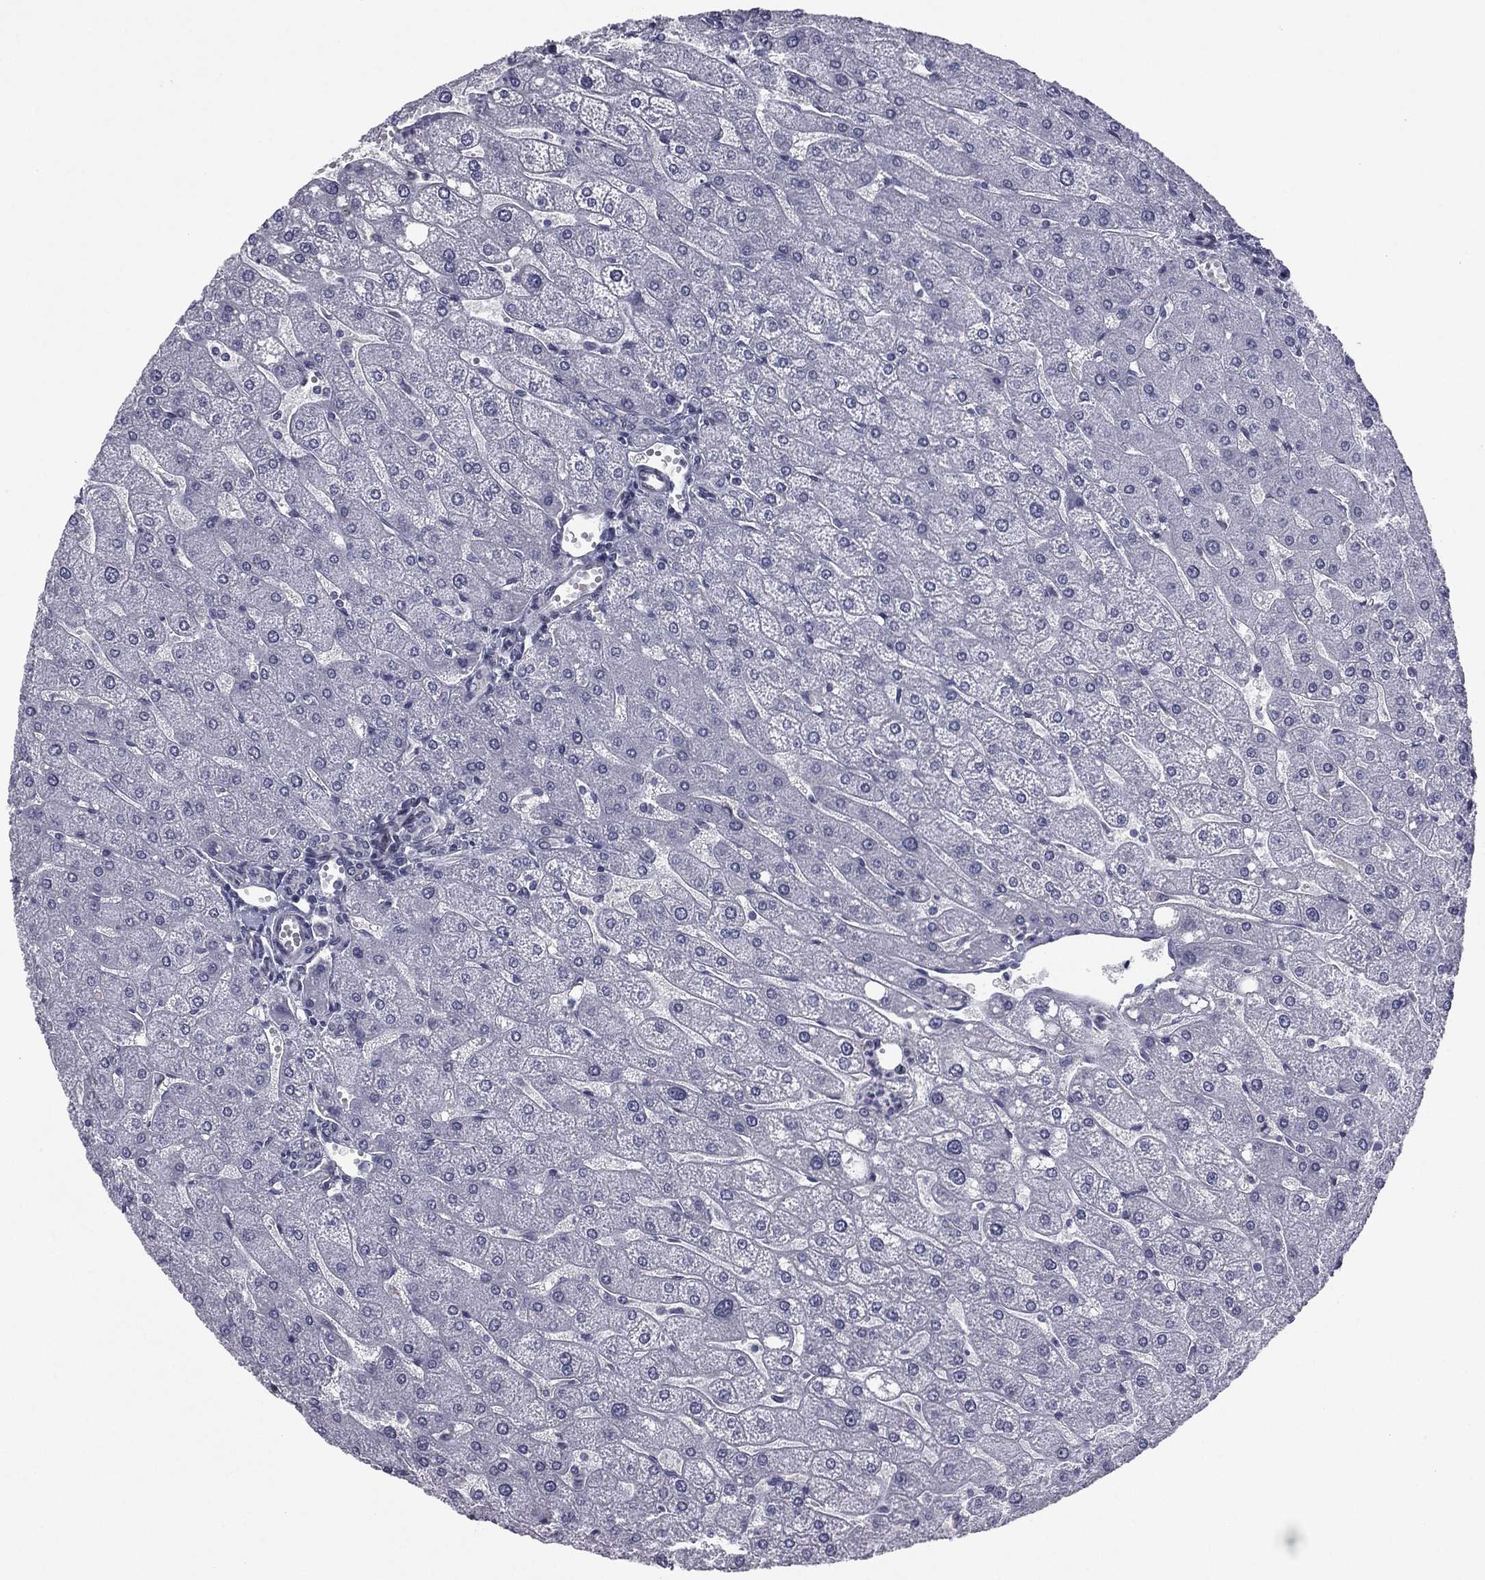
{"staining": {"intensity": "negative", "quantity": "none", "location": "none"}, "tissue": "liver", "cell_type": "Cholangiocytes", "image_type": "normal", "snomed": [{"axis": "morphology", "description": "Normal tissue, NOS"}, {"axis": "topography", "description": "Liver"}], "caption": "Immunohistochemistry (IHC) image of normal liver: liver stained with DAB (3,3'-diaminobenzidine) demonstrates no significant protein staining in cholangiocytes. (Stains: DAB immunohistochemistry with hematoxylin counter stain, Microscopy: brightfield microscopy at high magnification).", "gene": "ACTRT2", "patient": {"sex": "male", "age": 67}}